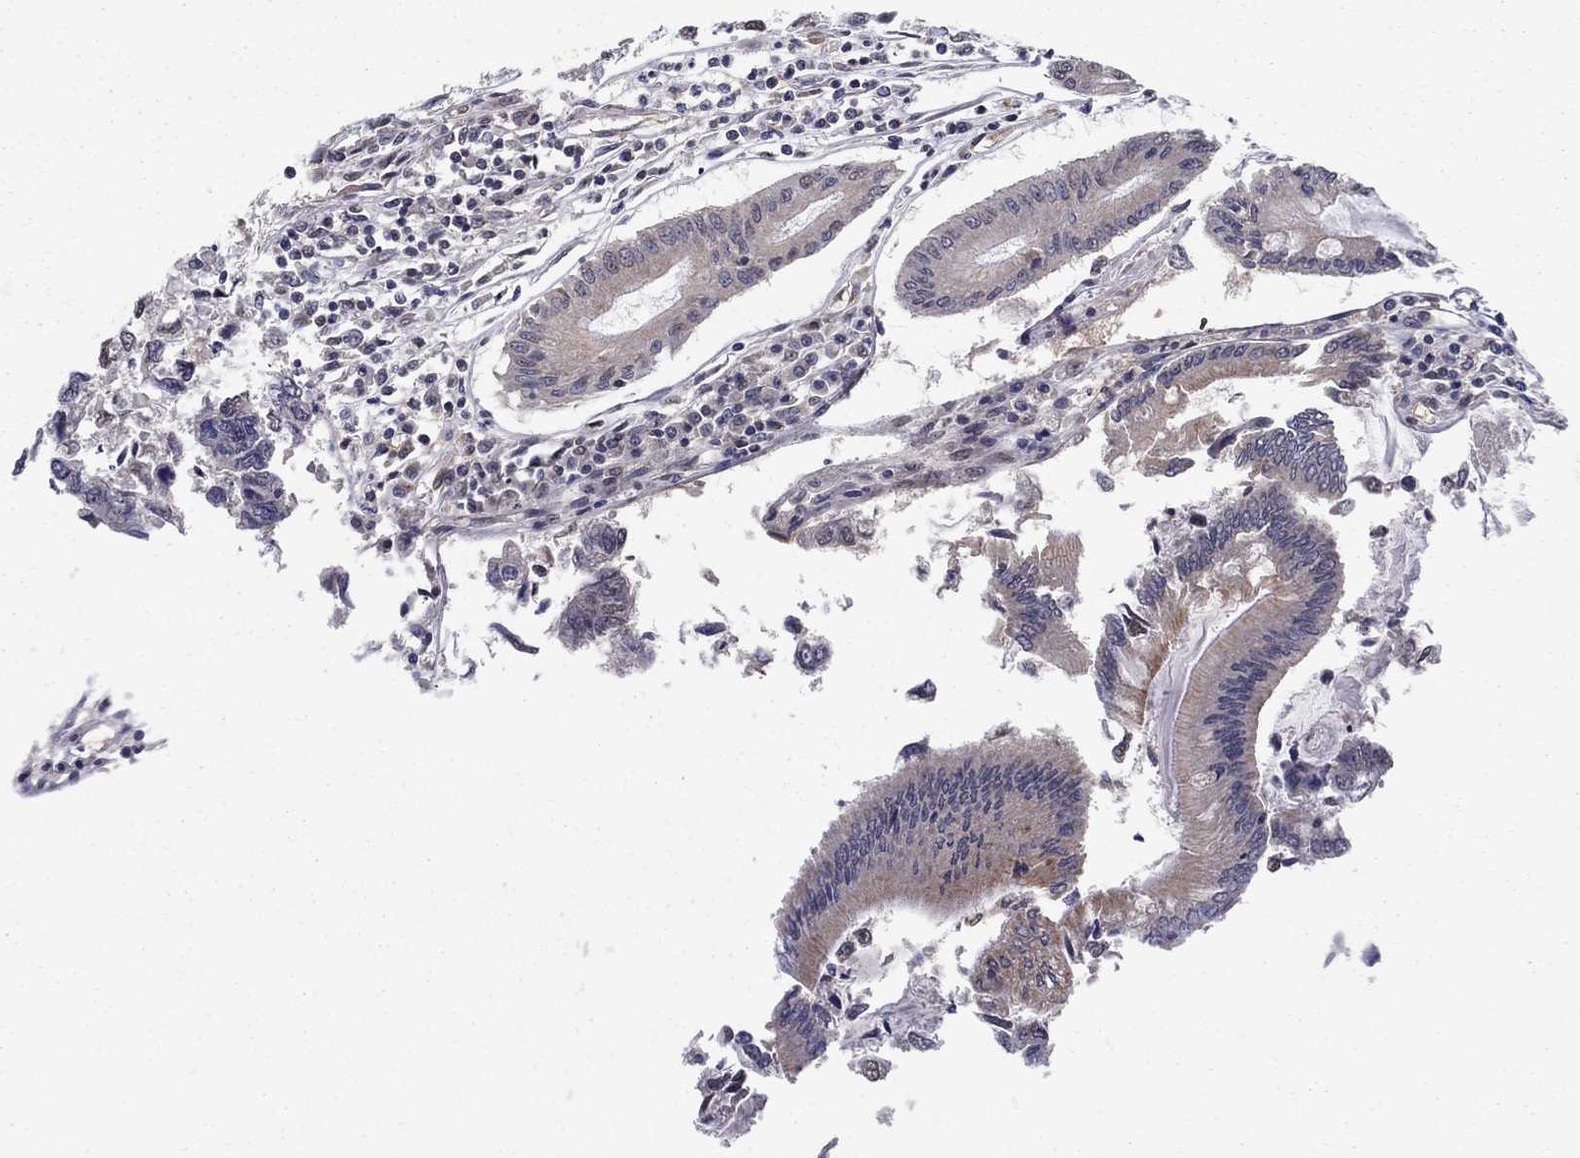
{"staining": {"intensity": "negative", "quantity": "none", "location": "none"}, "tissue": "colorectal cancer", "cell_type": "Tumor cells", "image_type": "cancer", "snomed": [{"axis": "morphology", "description": "Adenocarcinoma, NOS"}, {"axis": "topography", "description": "Colon"}], "caption": "This is an IHC photomicrograph of human colorectal adenocarcinoma. There is no expression in tumor cells.", "gene": "SLC2A13", "patient": {"sex": "female", "age": 65}}